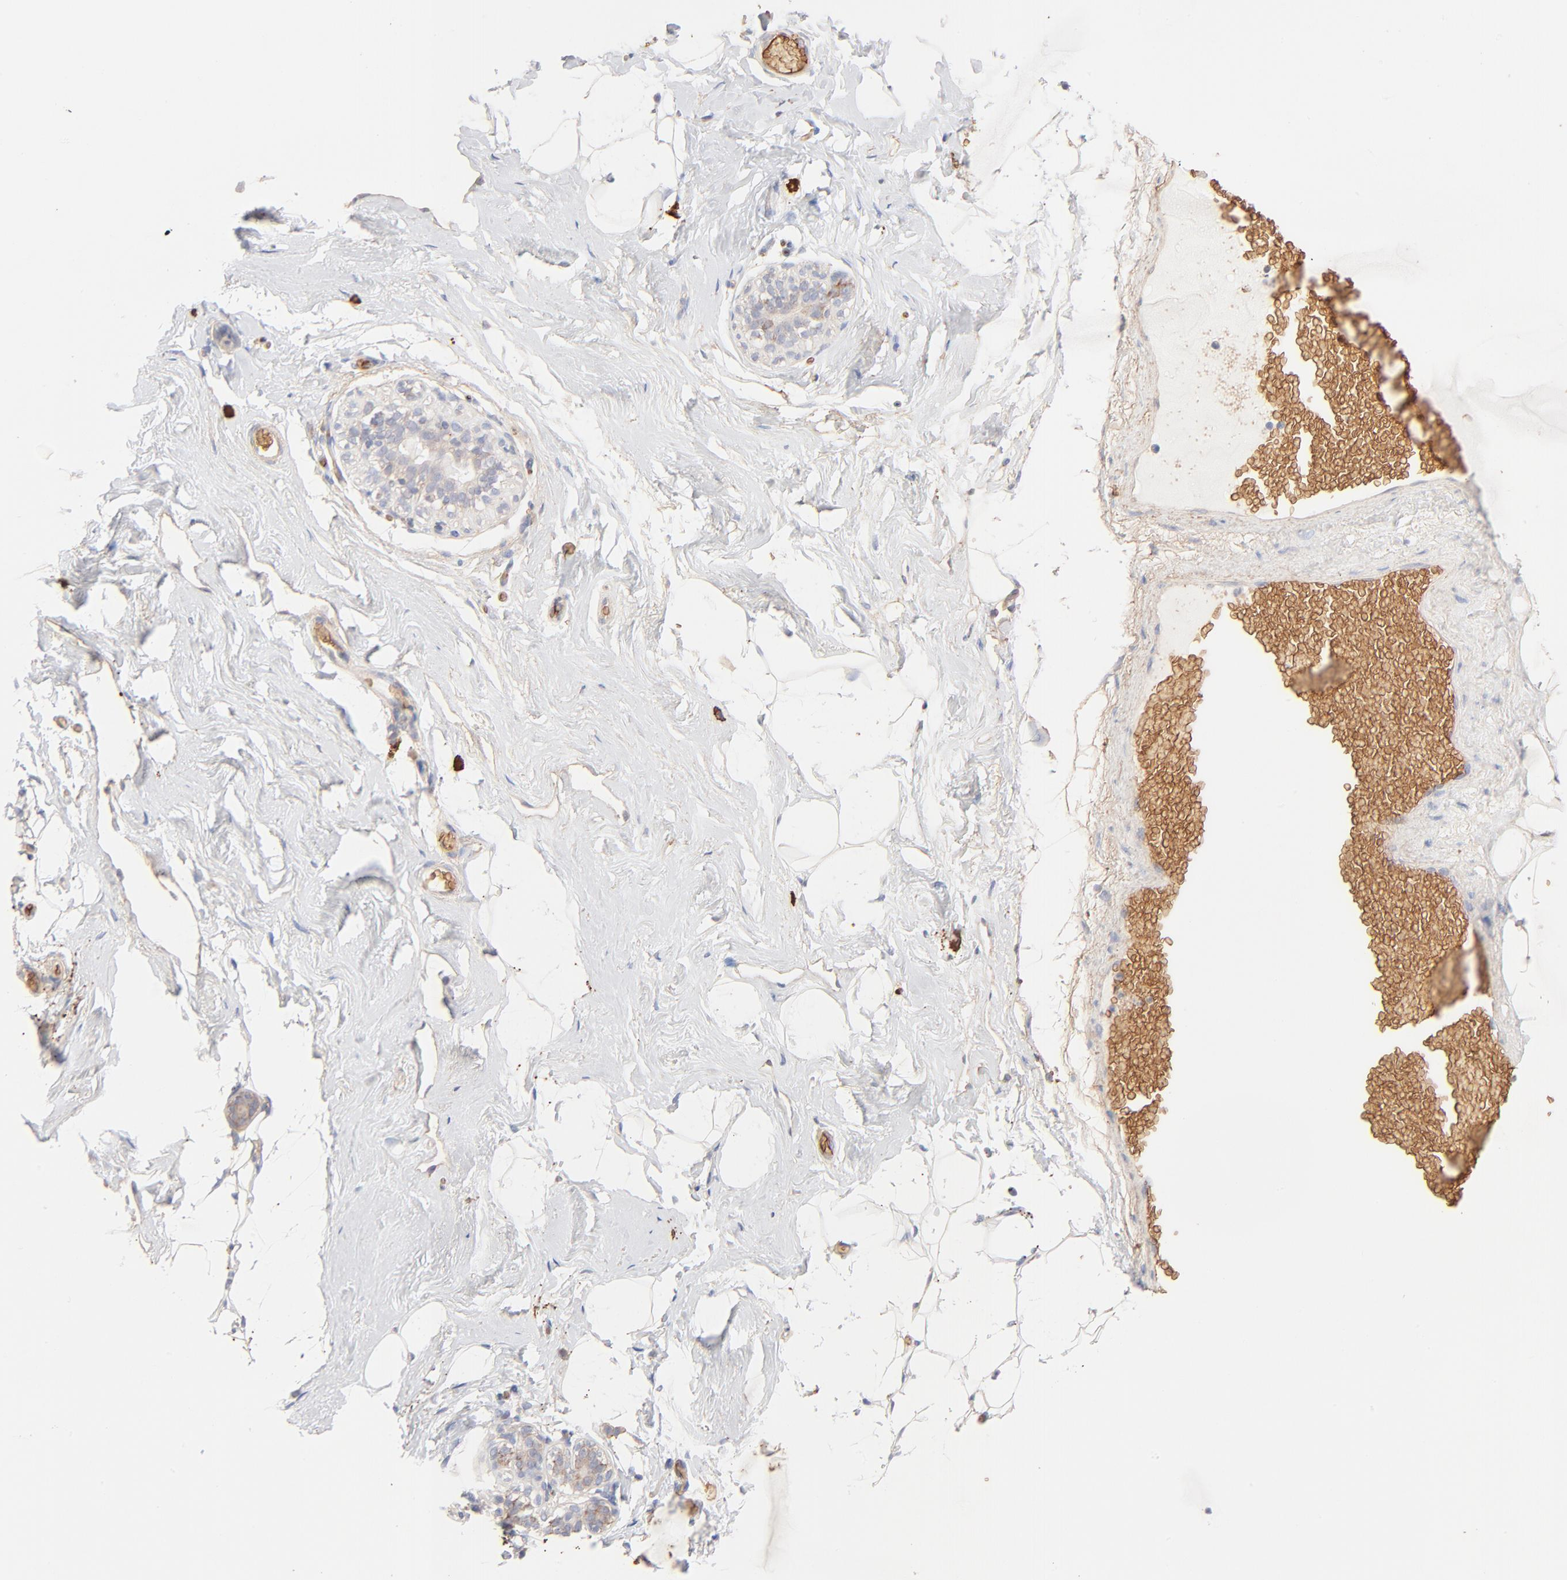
{"staining": {"intensity": "negative", "quantity": "none", "location": "none"}, "tissue": "breast", "cell_type": "Adipocytes", "image_type": "normal", "snomed": [{"axis": "morphology", "description": "Normal tissue, NOS"}, {"axis": "topography", "description": "Breast"}, {"axis": "topography", "description": "Soft tissue"}], "caption": "IHC image of unremarkable breast: human breast stained with DAB shows no significant protein positivity in adipocytes.", "gene": "SPTB", "patient": {"sex": "female", "age": 75}}